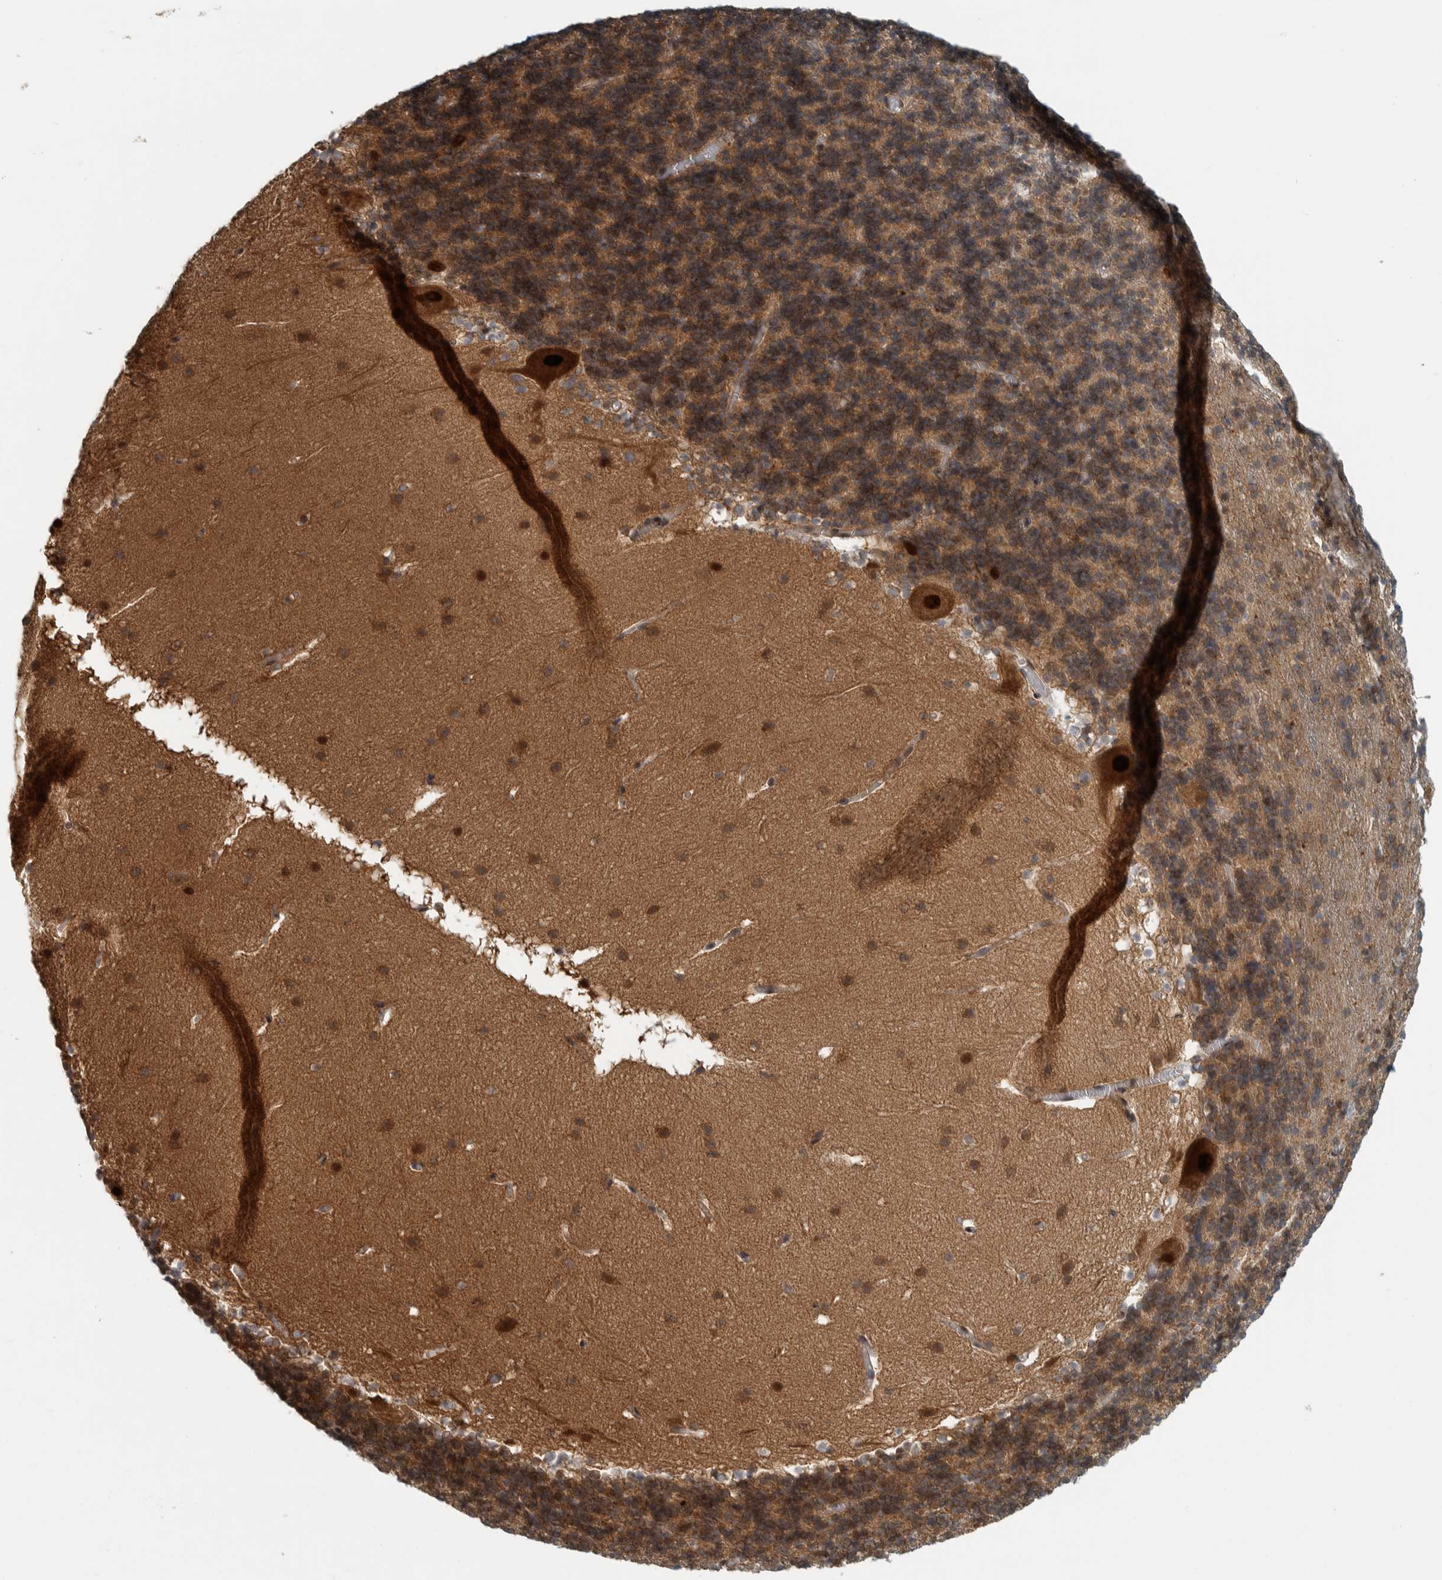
{"staining": {"intensity": "strong", "quantity": "25%-75%", "location": "cytoplasmic/membranous"}, "tissue": "cerebellum", "cell_type": "Cells in granular layer", "image_type": "normal", "snomed": [{"axis": "morphology", "description": "Normal tissue, NOS"}, {"axis": "topography", "description": "Cerebellum"}], "caption": "Brown immunohistochemical staining in normal human cerebellum displays strong cytoplasmic/membranous expression in approximately 25%-75% of cells in granular layer.", "gene": "COPS3", "patient": {"sex": "male", "age": 45}}